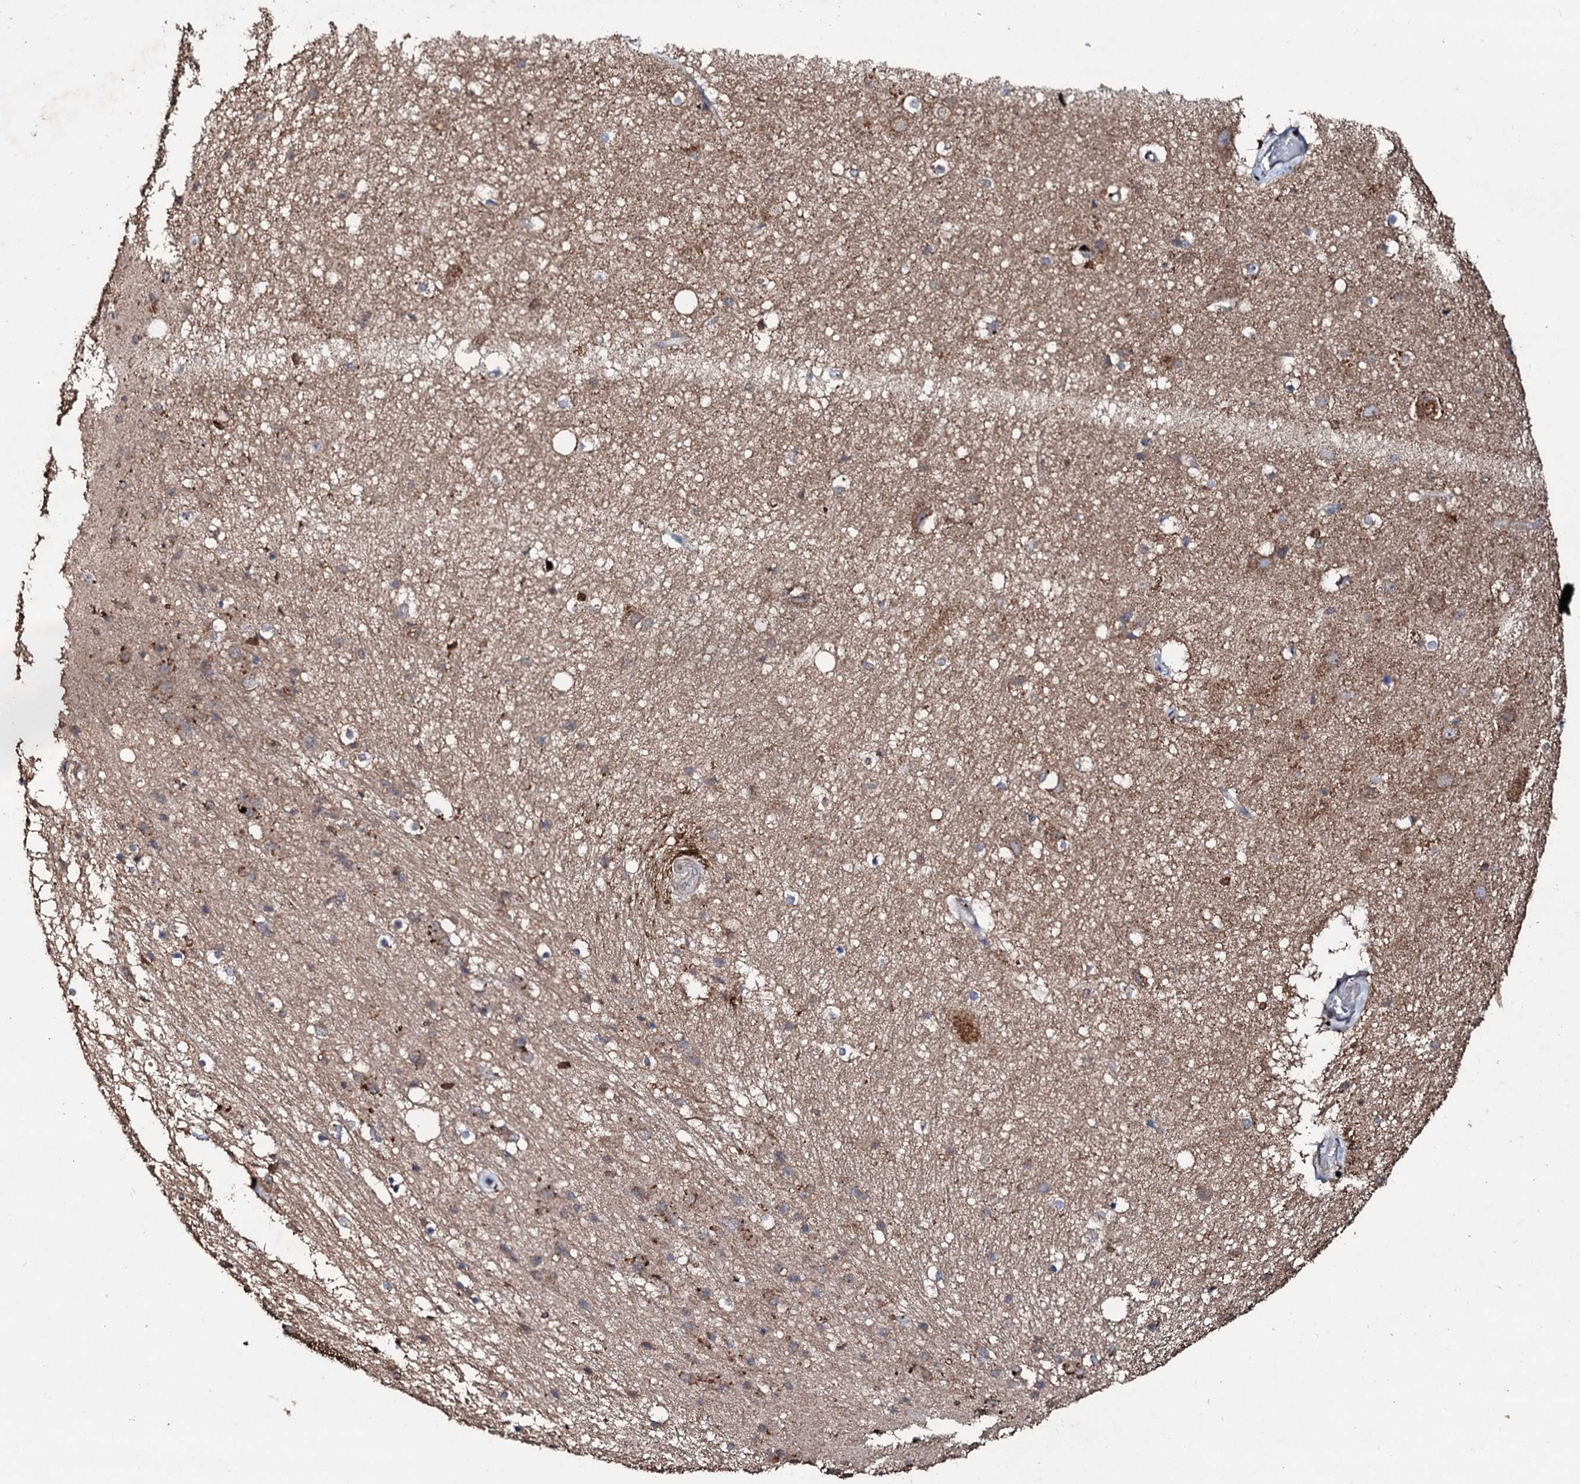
{"staining": {"intensity": "moderate", "quantity": ">75%", "location": "cytoplasmic/membranous"}, "tissue": "hippocampus", "cell_type": "Glial cells", "image_type": "normal", "snomed": [{"axis": "morphology", "description": "Normal tissue, NOS"}, {"axis": "topography", "description": "Hippocampus"}], "caption": "This micrograph reveals immunohistochemistry (IHC) staining of unremarkable human hippocampus, with medium moderate cytoplasmic/membranous staining in approximately >75% of glial cells.", "gene": "SDHAF2", "patient": {"sex": "female", "age": 52}}